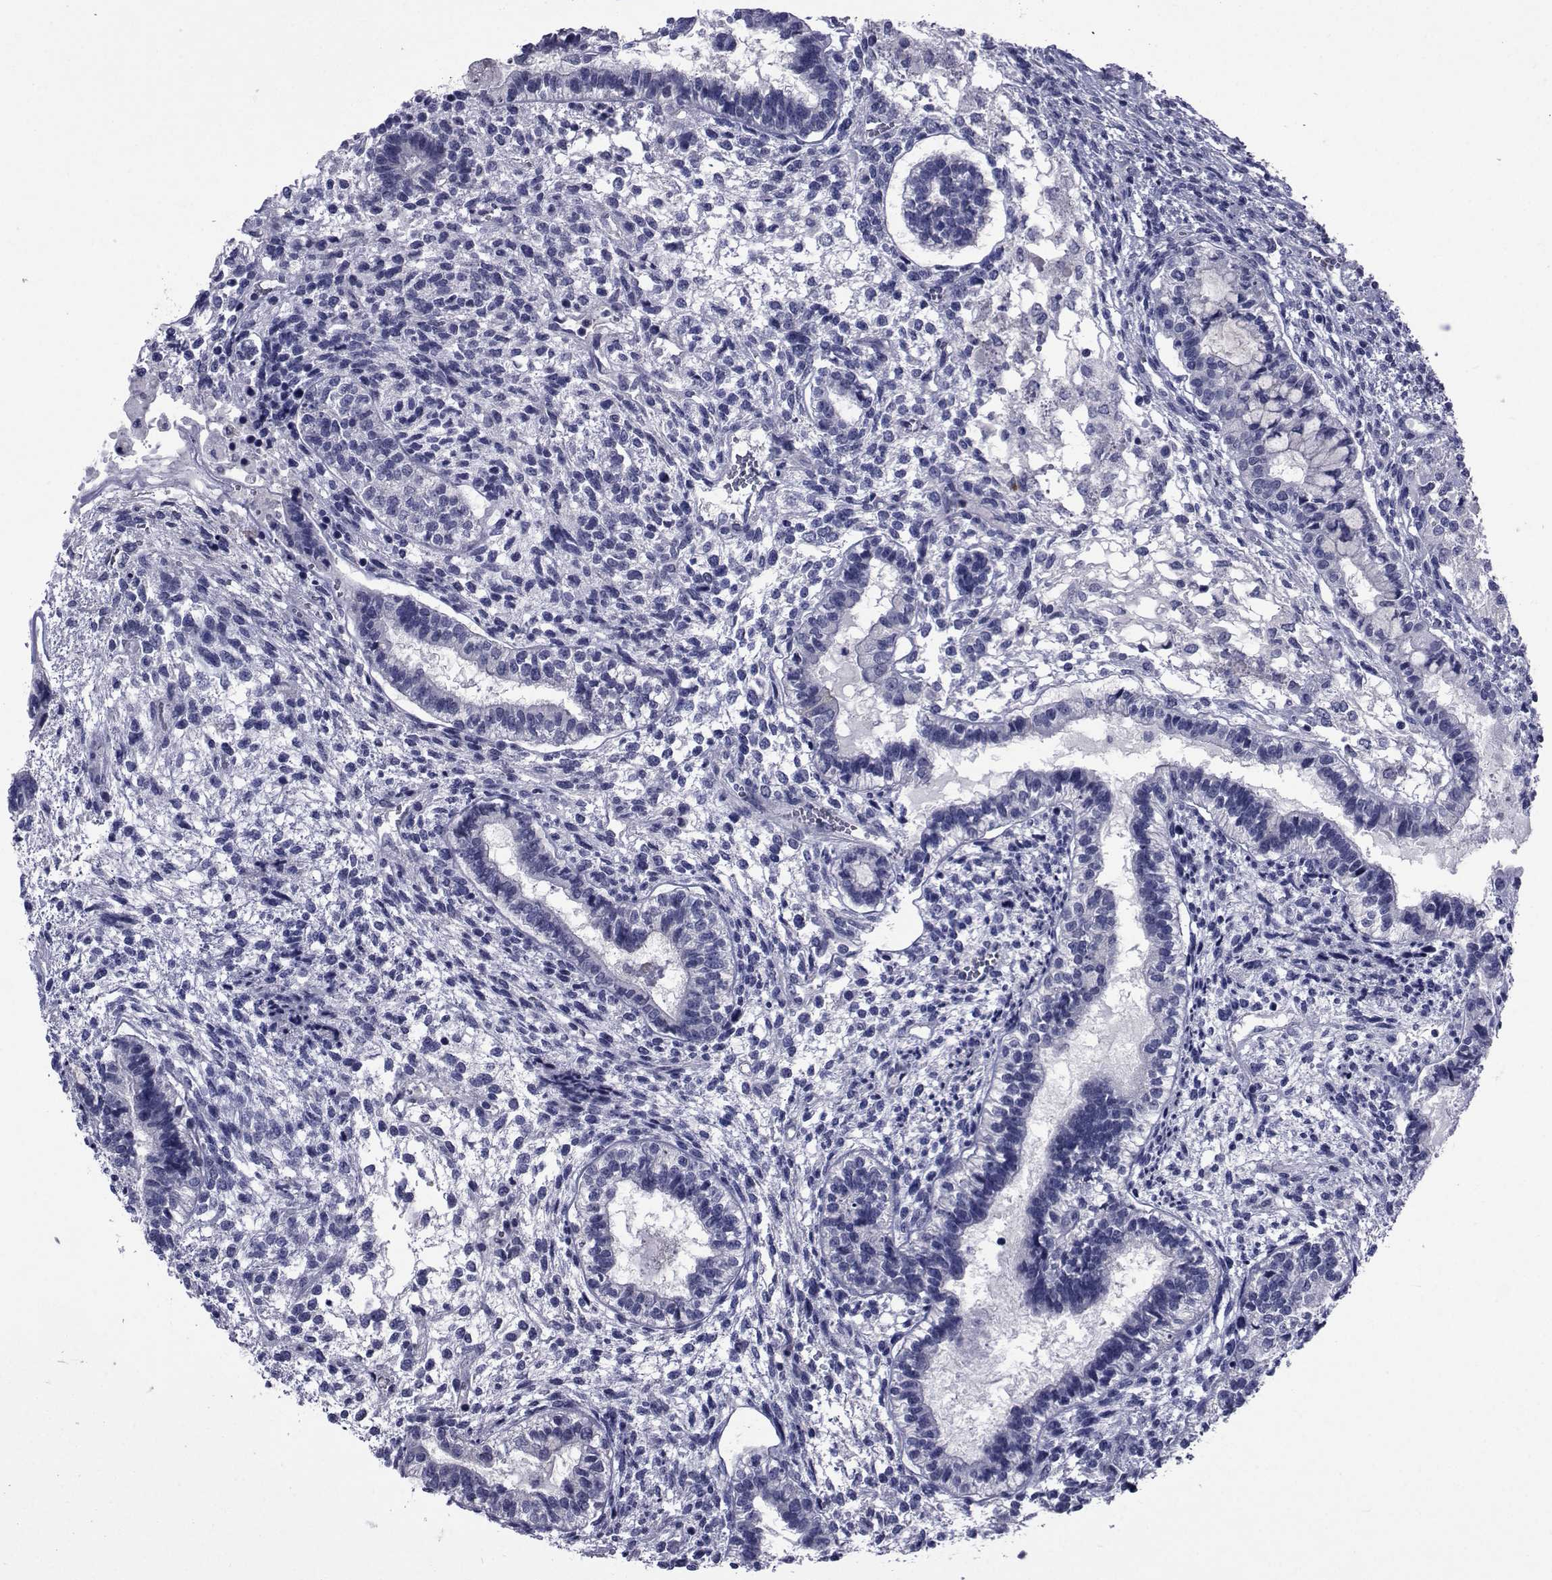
{"staining": {"intensity": "negative", "quantity": "none", "location": "none"}, "tissue": "testis cancer", "cell_type": "Tumor cells", "image_type": "cancer", "snomed": [{"axis": "morphology", "description": "Carcinoma, Embryonal, NOS"}, {"axis": "topography", "description": "Testis"}], "caption": "Tumor cells are negative for brown protein staining in testis cancer (embryonal carcinoma).", "gene": "SEMA5B", "patient": {"sex": "male", "age": 37}}